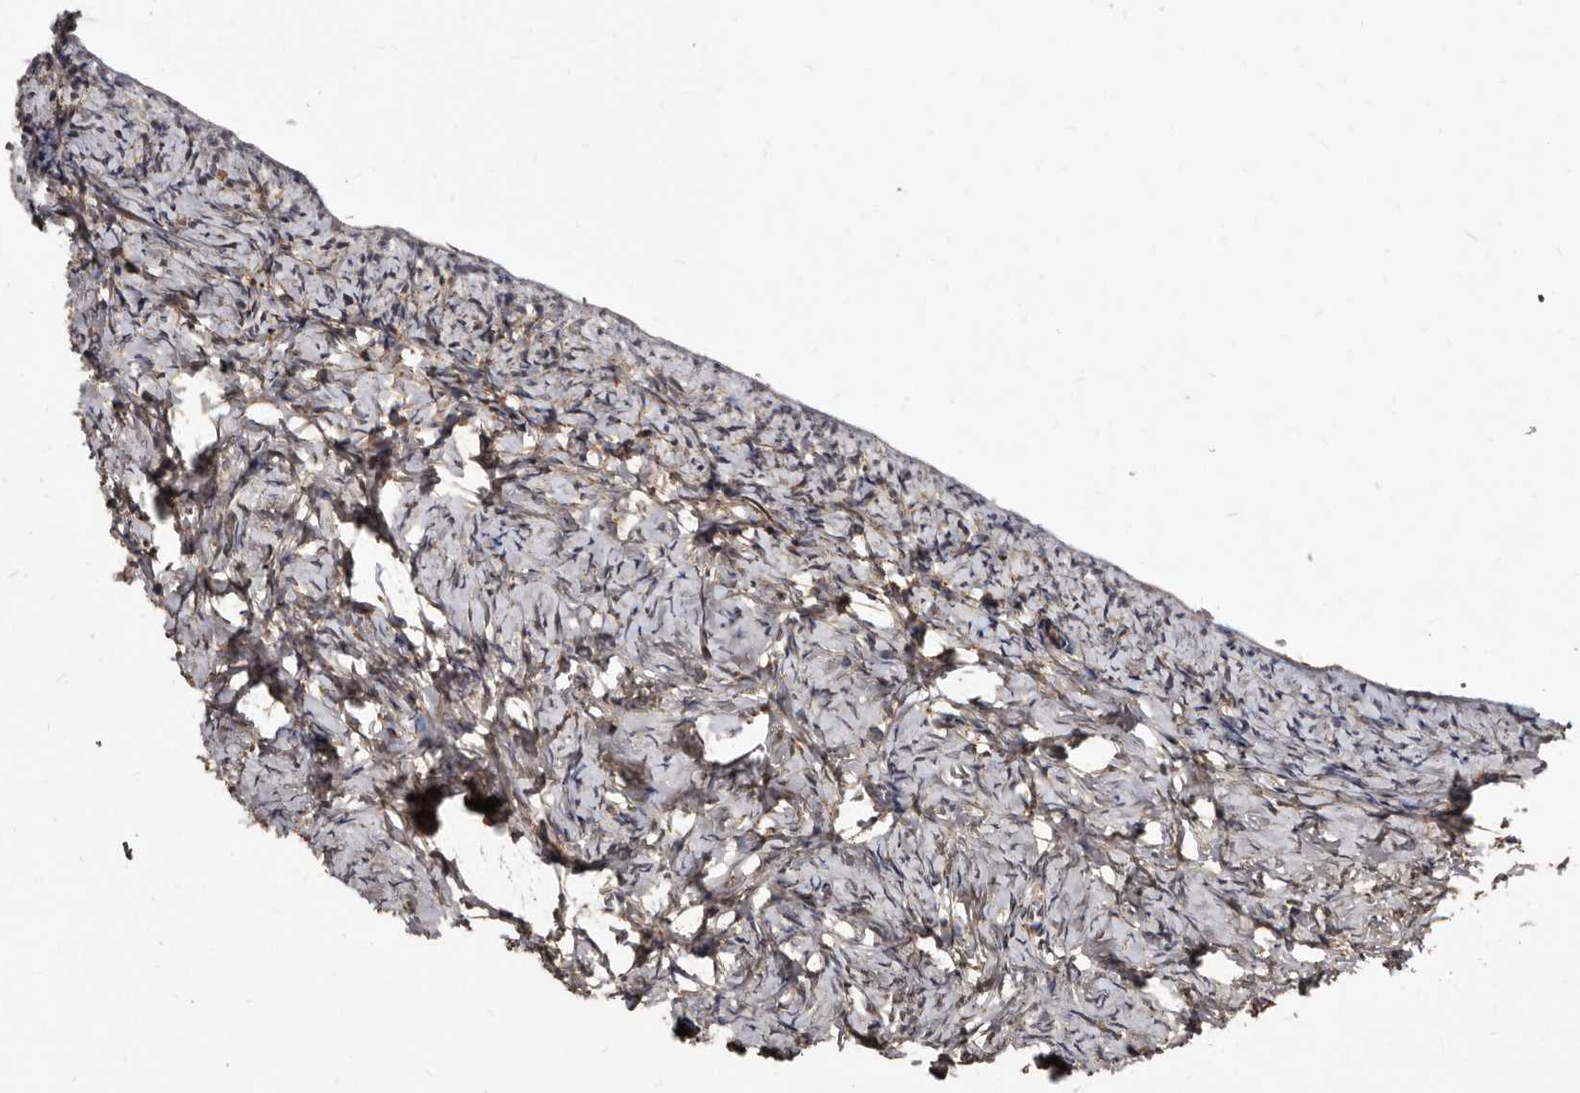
{"staining": {"intensity": "moderate", "quantity": ">75%", "location": "cytoplasmic/membranous"}, "tissue": "ovary", "cell_type": "Follicle cells", "image_type": "normal", "snomed": [{"axis": "morphology", "description": "Normal tissue, NOS"}, {"axis": "topography", "description": "Ovary"}], "caption": "A high-resolution photomicrograph shows immunohistochemistry staining of benign ovary, which demonstrates moderate cytoplasmic/membranous expression in about >75% of follicle cells.", "gene": "PMVK", "patient": {"sex": "female", "age": 27}}